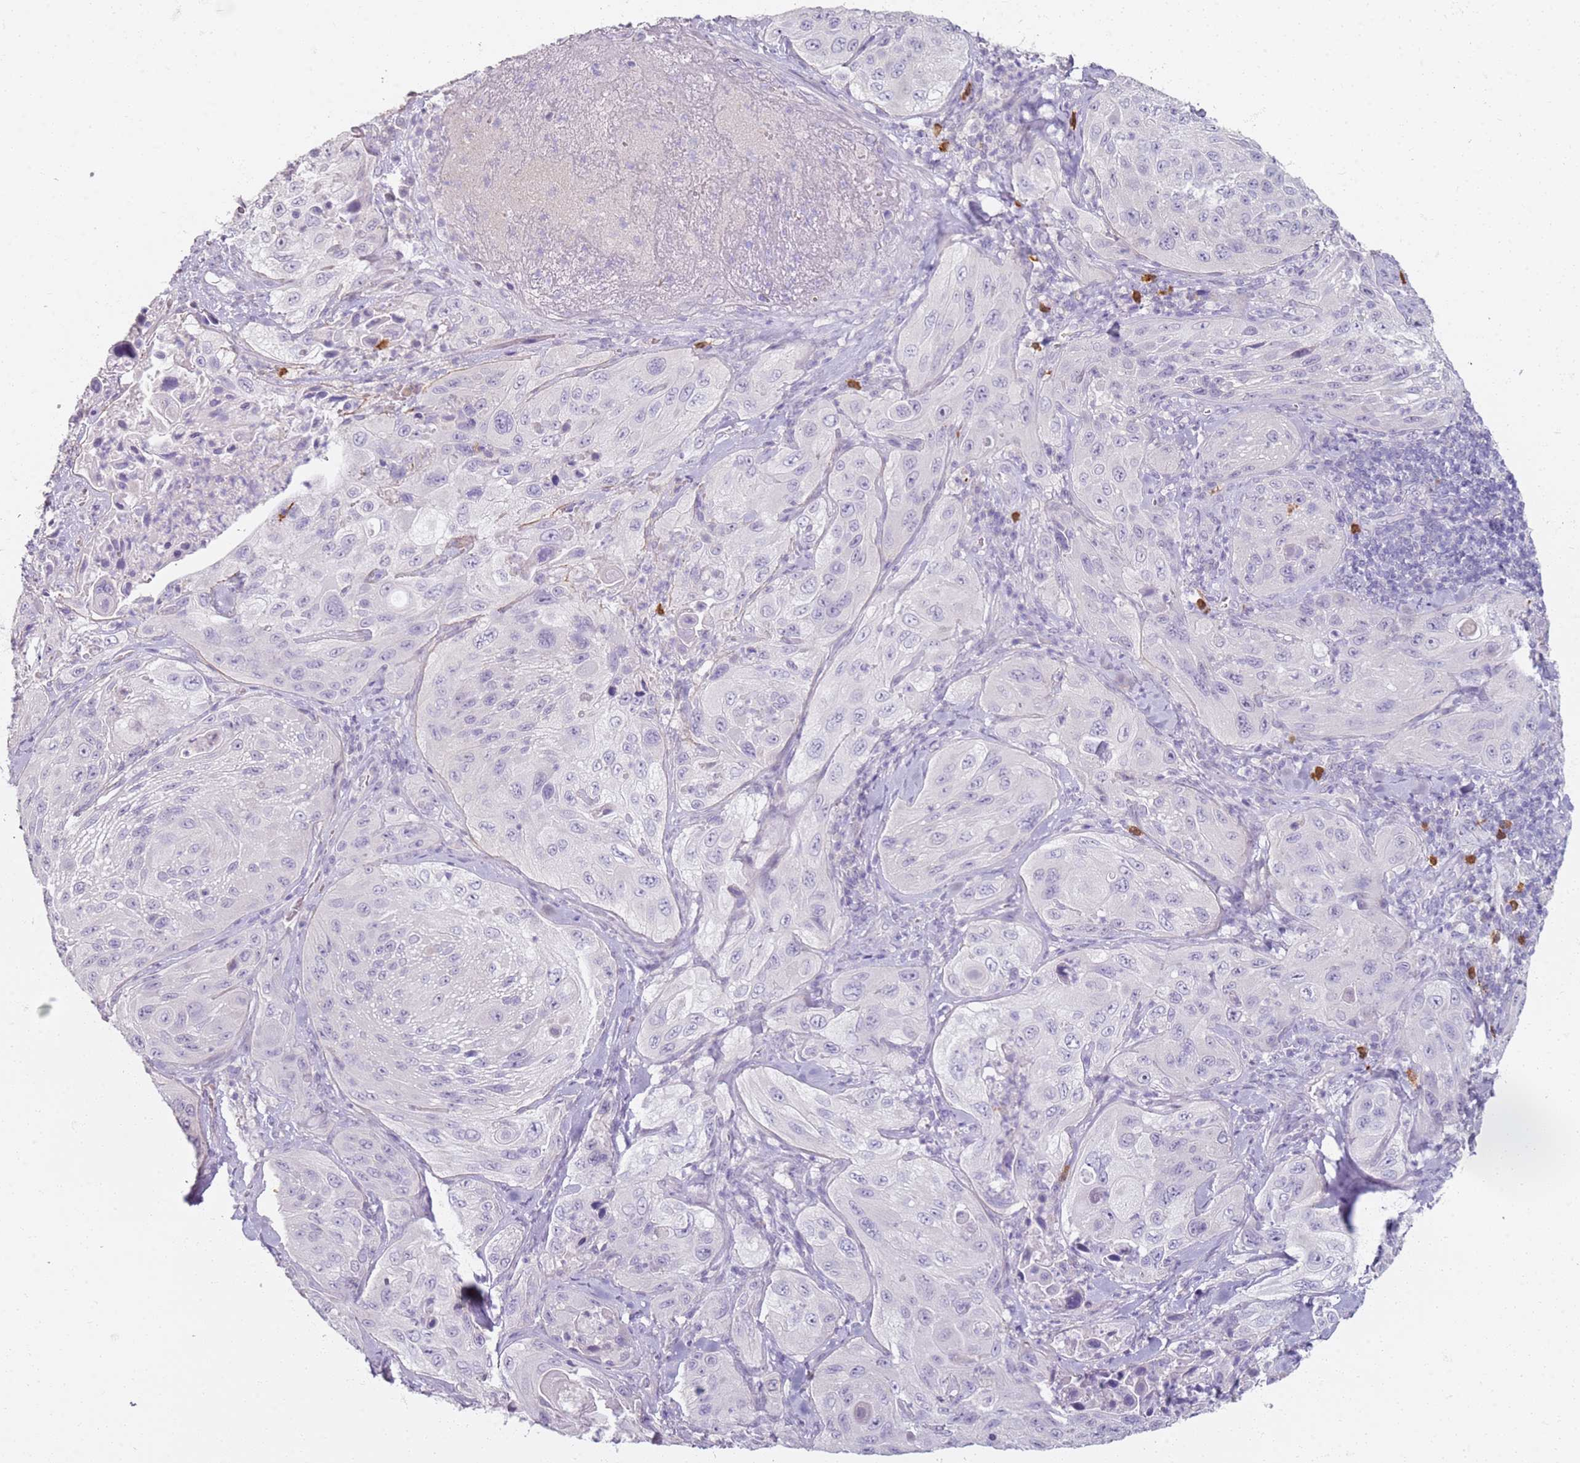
{"staining": {"intensity": "negative", "quantity": "none", "location": "none"}, "tissue": "cervical cancer", "cell_type": "Tumor cells", "image_type": "cancer", "snomed": [{"axis": "morphology", "description": "Squamous cell carcinoma, NOS"}, {"axis": "topography", "description": "Cervix"}], "caption": "IHC of human squamous cell carcinoma (cervical) shows no staining in tumor cells.", "gene": "CD40LG", "patient": {"sex": "female", "age": 42}}